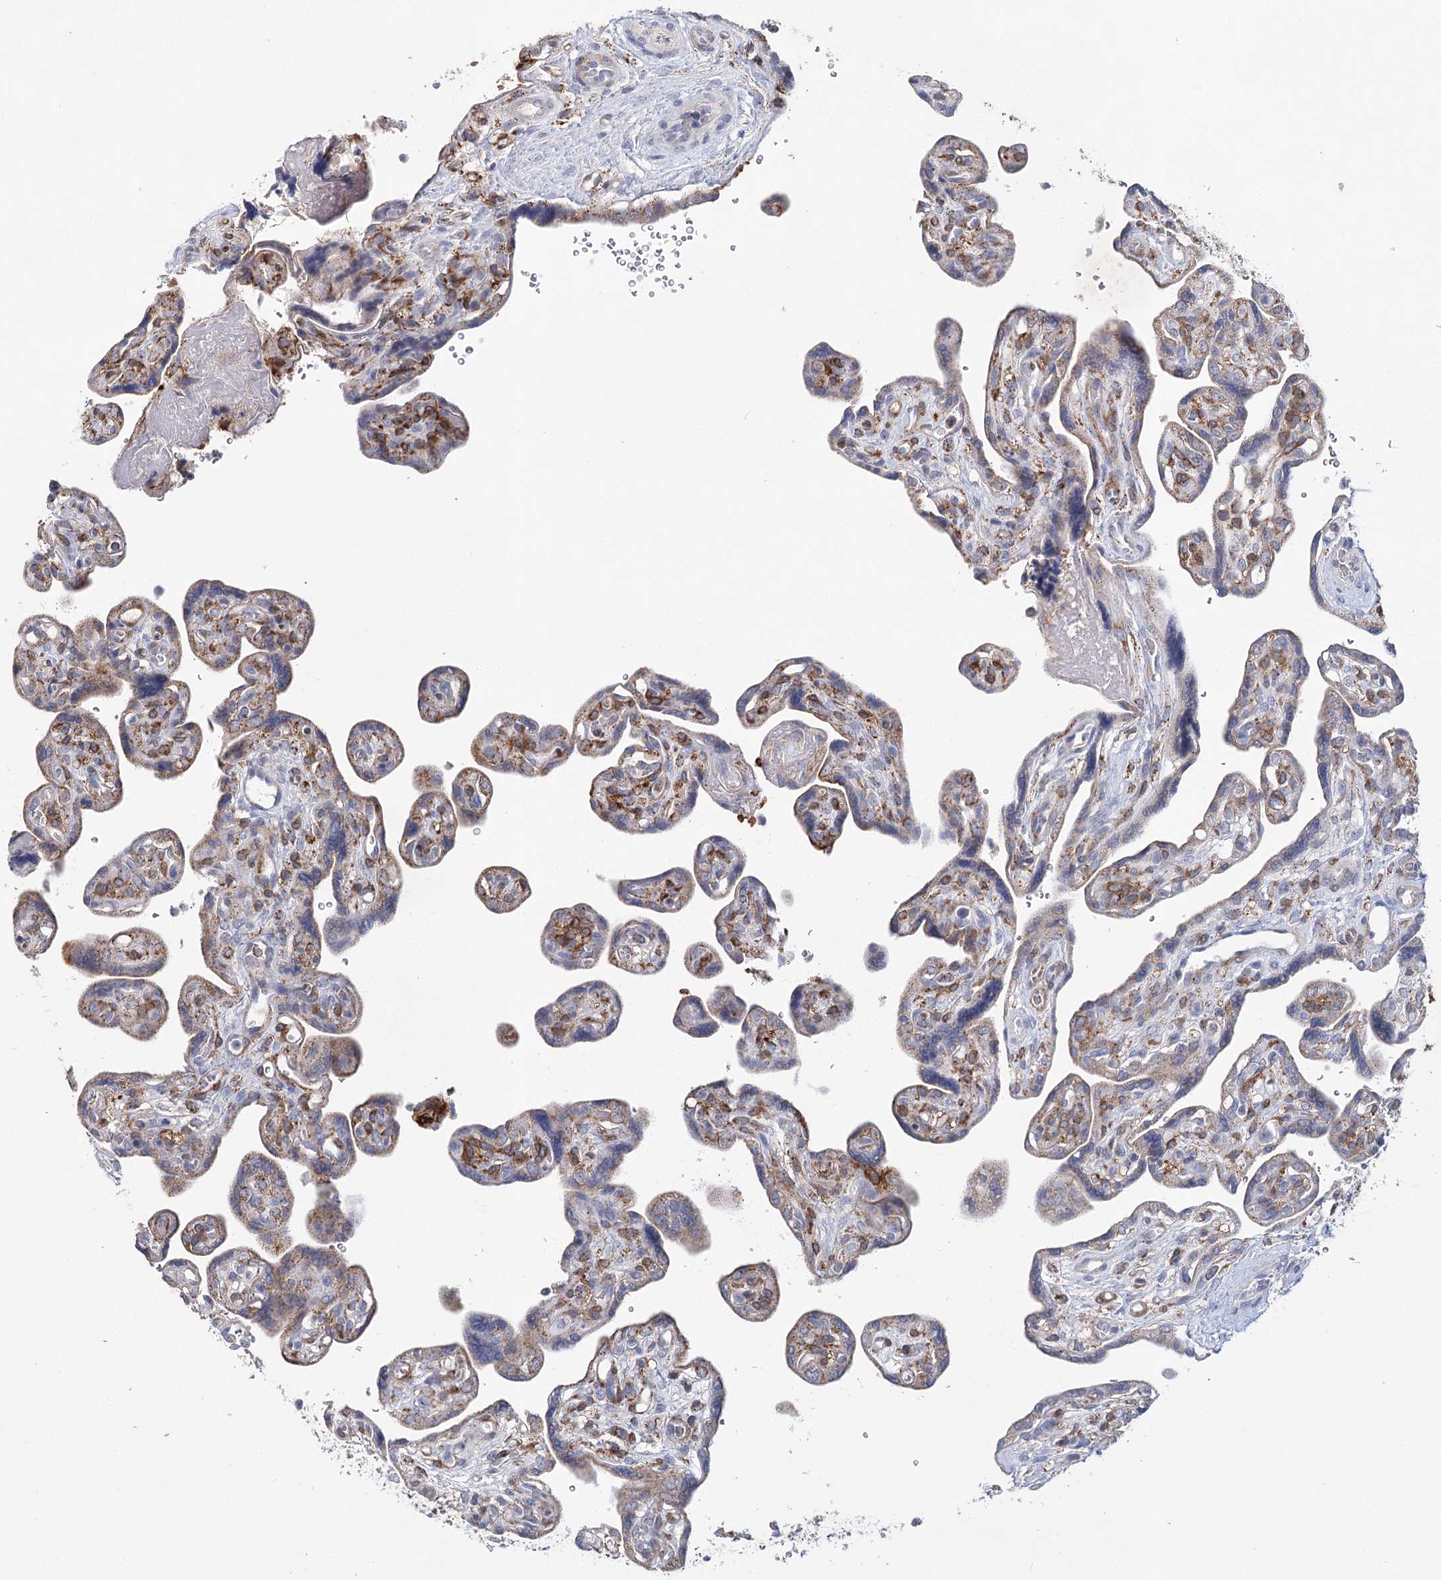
{"staining": {"intensity": "moderate", "quantity": "<25%", "location": "cytoplasmic/membranous"}, "tissue": "placenta", "cell_type": "Trophoblastic cells", "image_type": "normal", "snomed": [{"axis": "morphology", "description": "Normal tissue, NOS"}, {"axis": "topography", "description": "Placenta"}], "caption": "Protein analysis of unremarkable placenta shows moderate cytoplasmic/membranous staining in about <25% of trophoblastic cells. Using DAB (3,3'-diaminobenzidine) (brown) and hematoxylin (blue) stains, captured at high magnification using brightfield microscopy.", "gene": "ARHGAP44", "patient": {"sex": "female", "age": 39}}